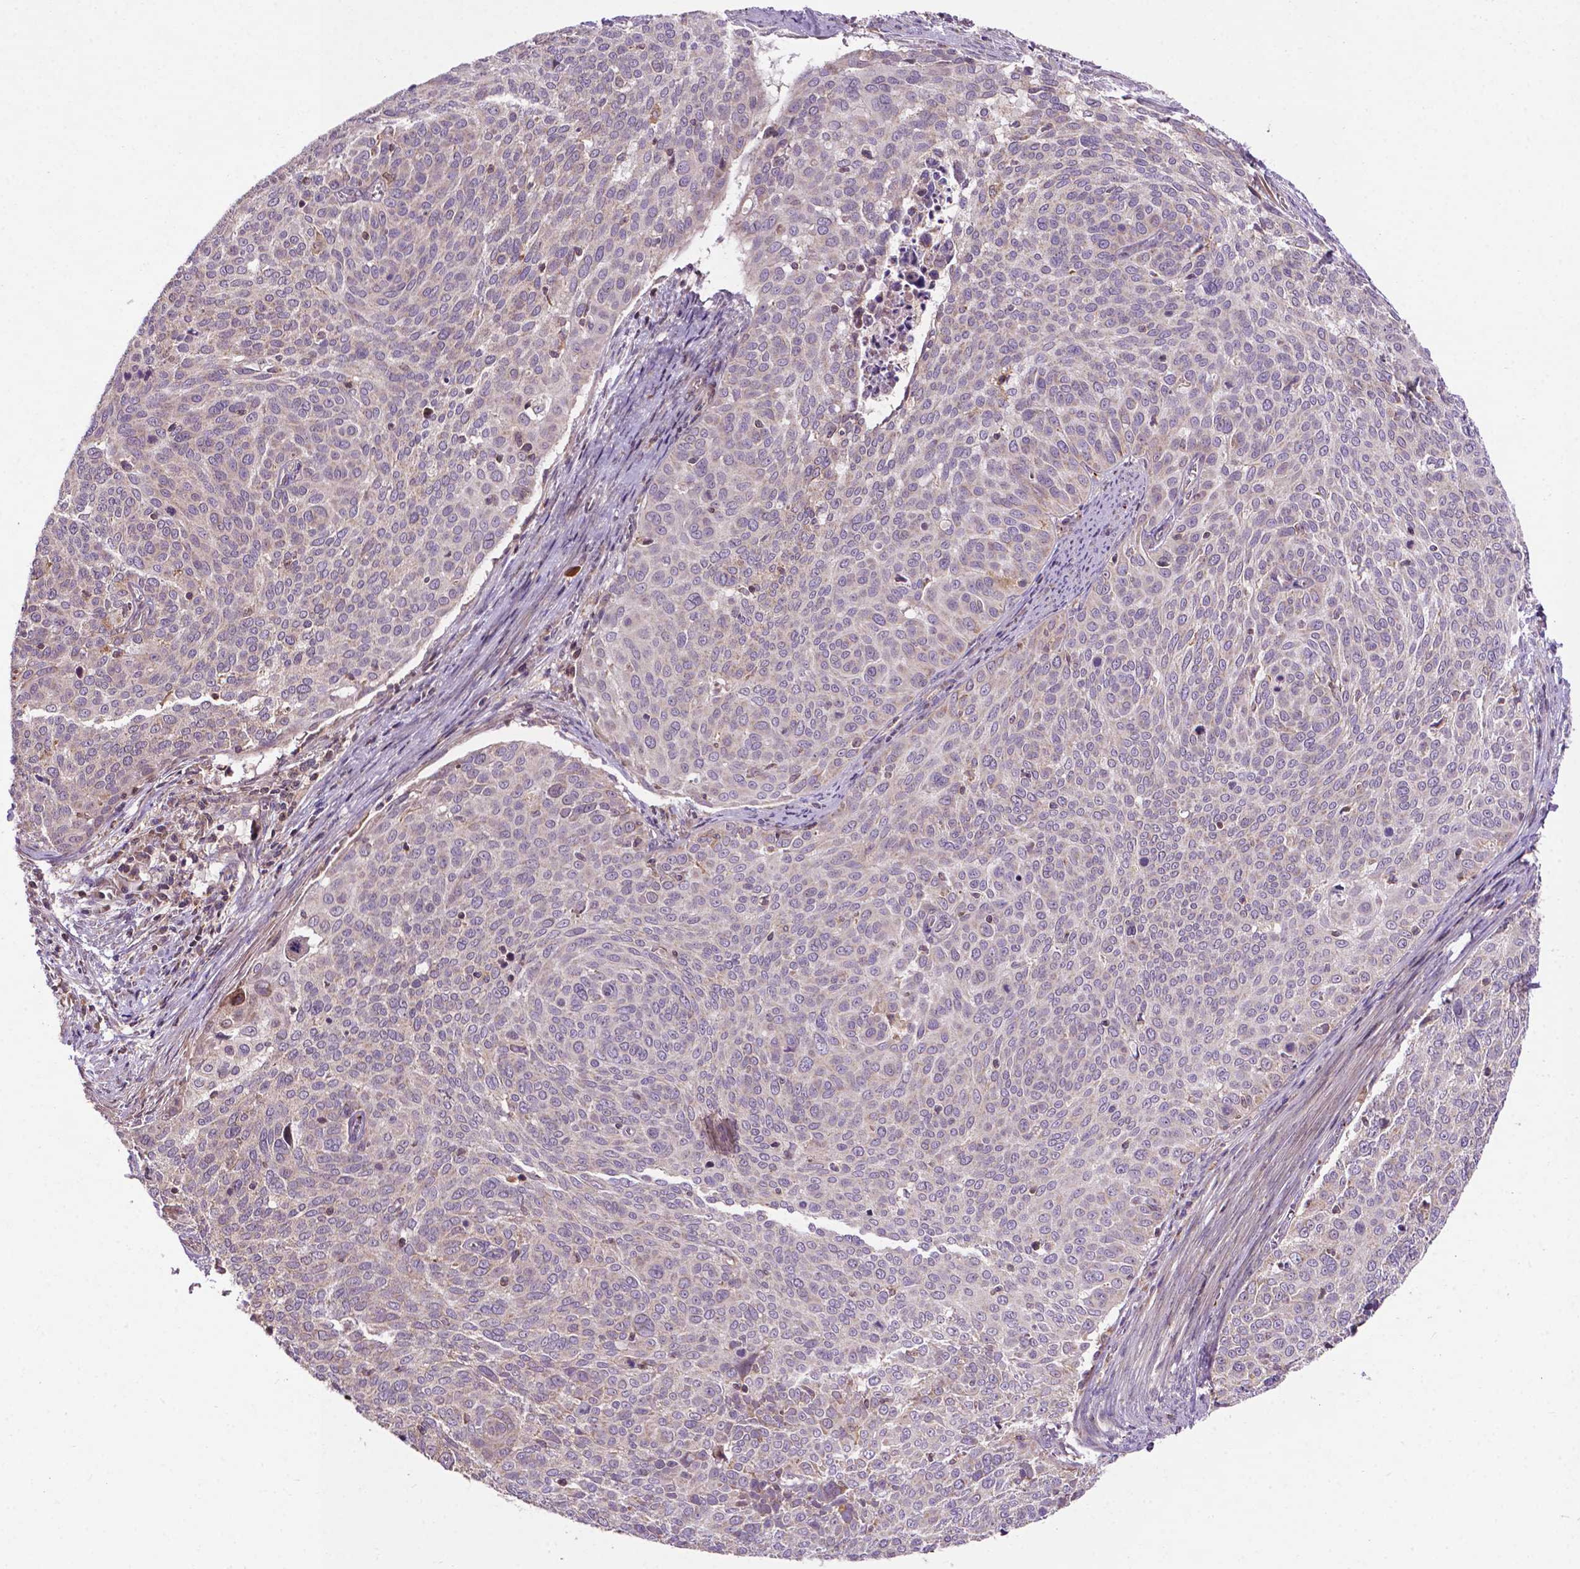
{"staining": {"intensity": "negative", "quantity": "none", "location": "none"}, "tissue": "cervical cancer", "cell_type": "Tumor cells", "image_type": "cancer", "snomed": [{"axis": "morphology", "description": "Squamous cell carcinoma, NOS"}, {"axis": "topography", "description": "Cervix"}], "caption": "This is an immunohistochemistry photomicrograph of human cervical squamous cell carcinoma. There is no positivity in tumor cells.", "gene": "SPNS2", "patient": {"sex": "female", "age": 39}}